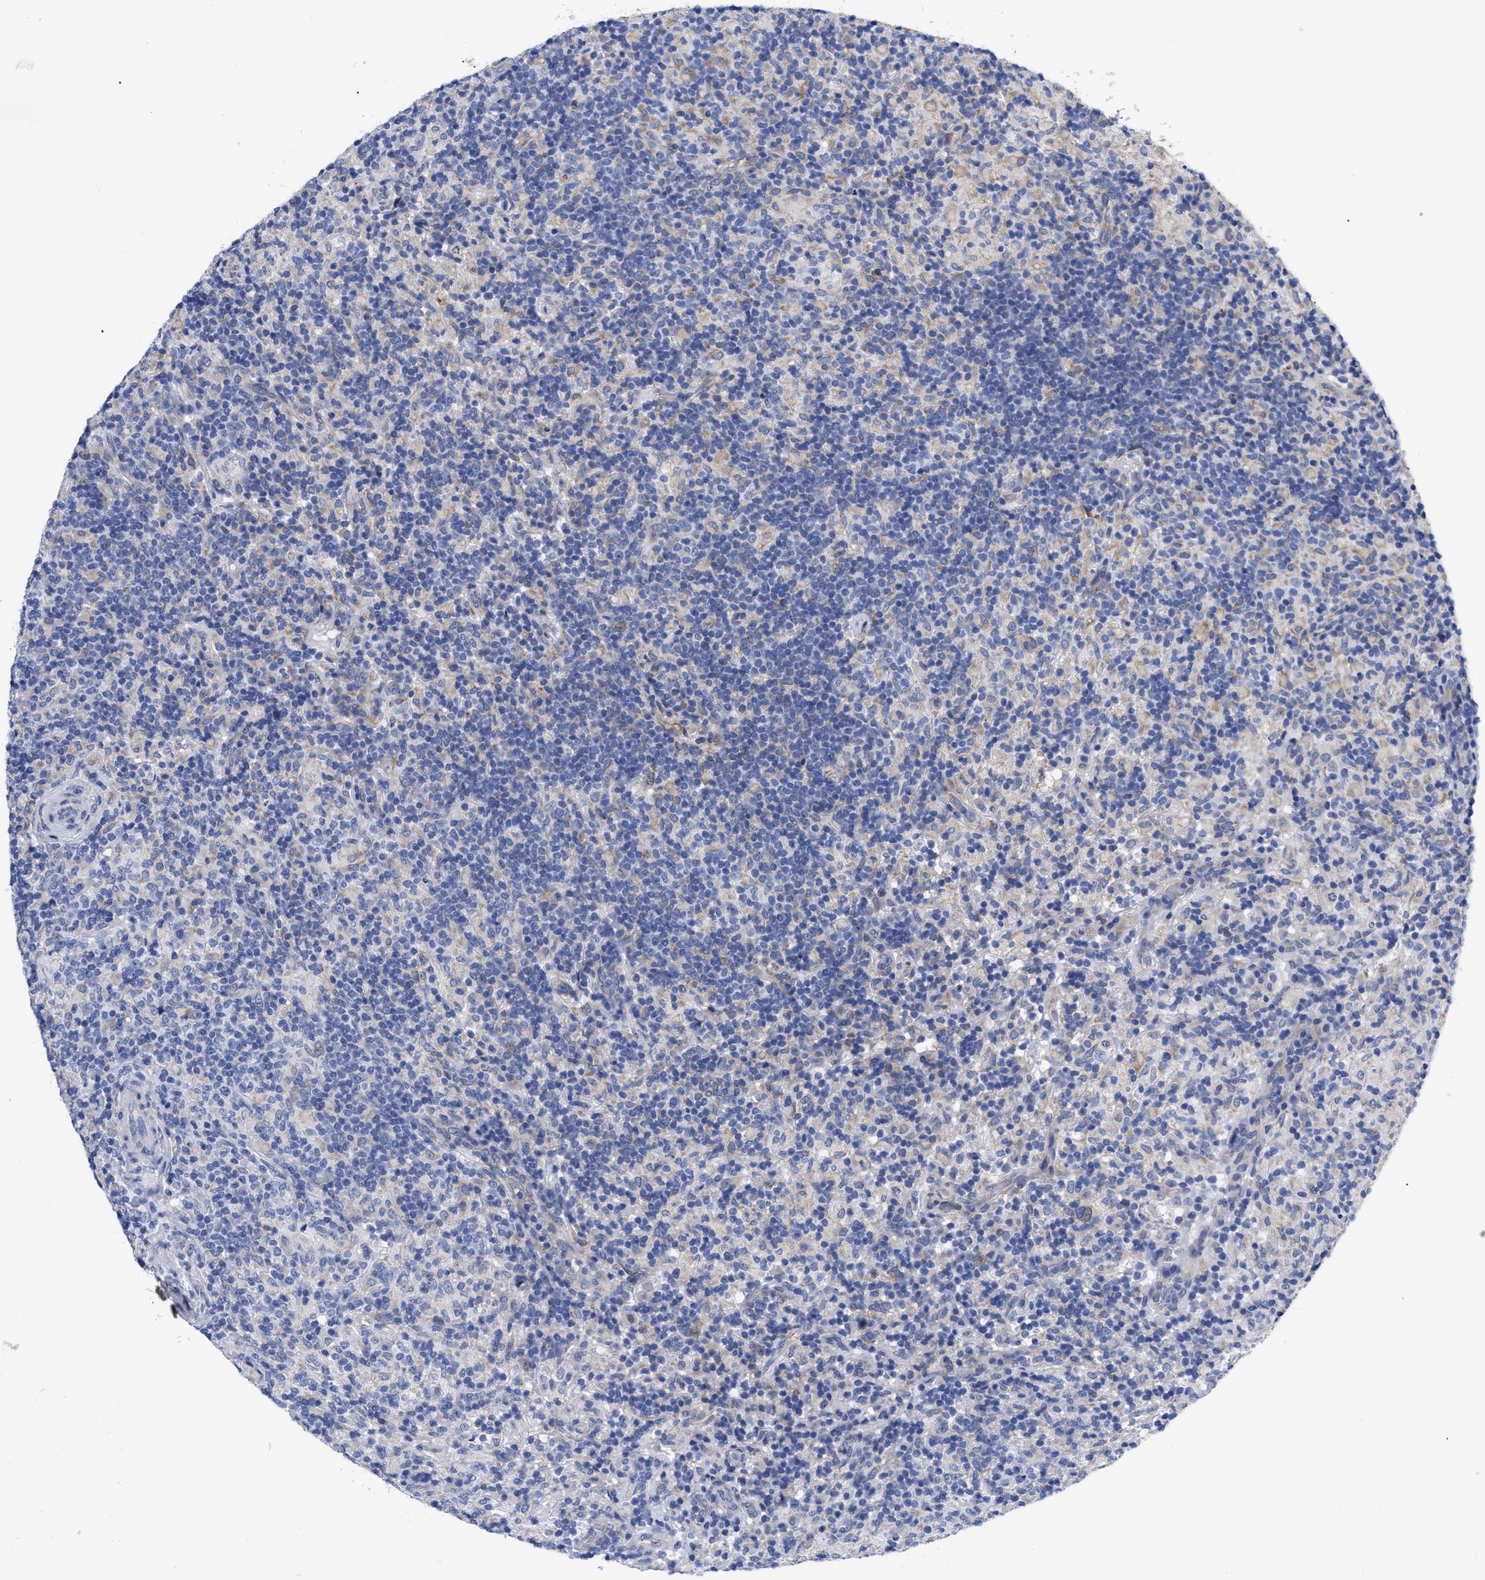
{"staining": {"intensity": "negative", "quantity": "none", "location": "none"}, "tissue": "lymphoma", "cell_type": "Tumor cells", "image_type": "cancer", "snomed": [{"axis": "morphology", "description": "Hodgkin's disease, NOS"}, {"axis": "topography", "description": "Lymph node"}], "caption": "A micrograph of lymphoma stained for a protein exhibits no brown staining in tumor cells. Nuclei are stained in blue.", "gene": "CFAP298", "patient": {"sex": "male", "age": 70}}